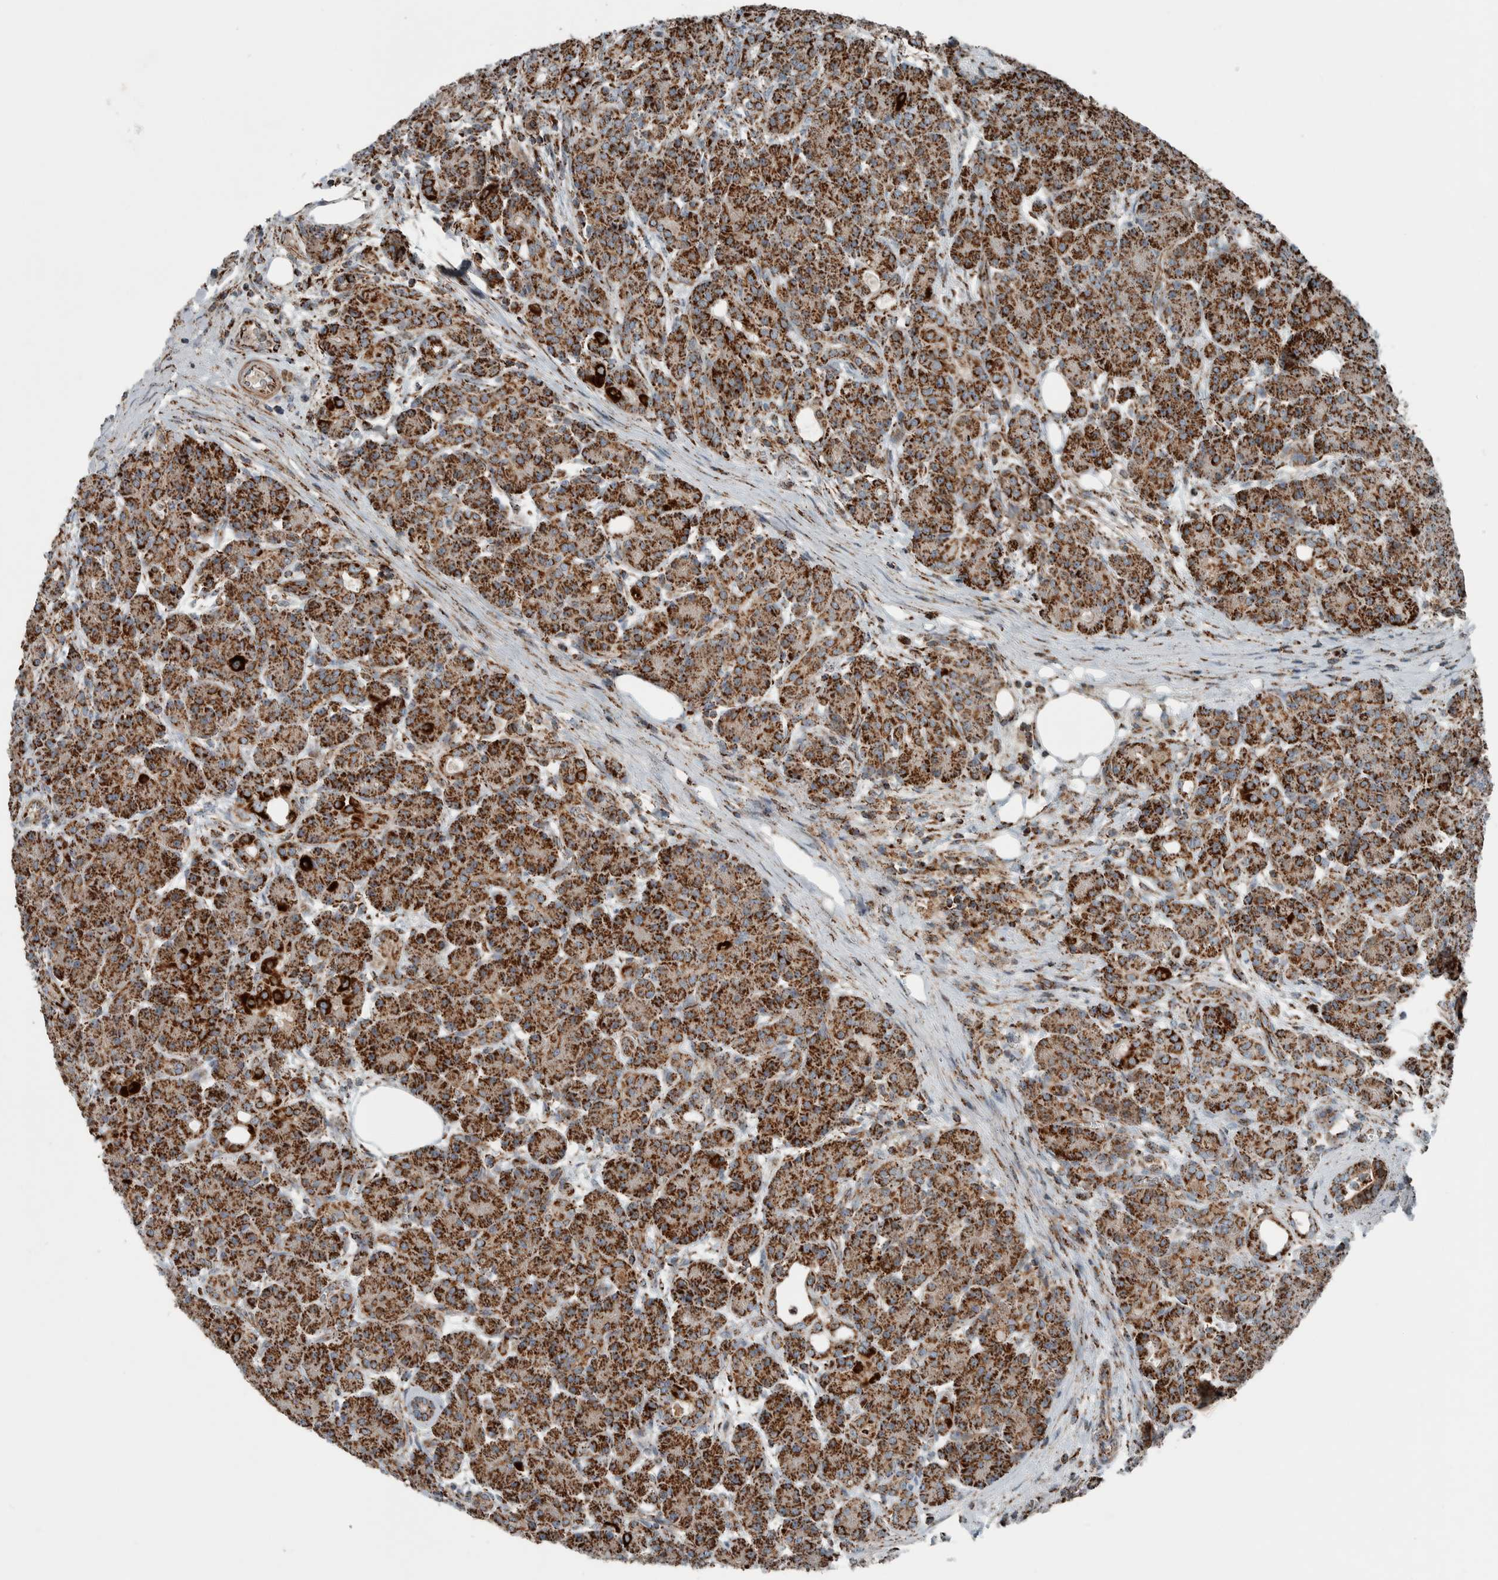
{"staining": {"intensity": "strong", "quantity": ">75%", "location": "cytoplasmic/membranous"}, "tissue": "pancreas", "cell_type": "Exocrine glandular cells", "image_type": "normal", "snomed": [{"axis": "morphology", "description": "Normal tissue, NOS"}, {"axis": "topography", "description": "Pancreas"}], "caption": "Immunohistochemical staining of normal pancreas exhibits high levels of strong cytoplasmic/membranous staining in about >75% of exocrine glandular cells.", "gene": "CNTROB", "patient": {"sex": "male", "age": 63}}